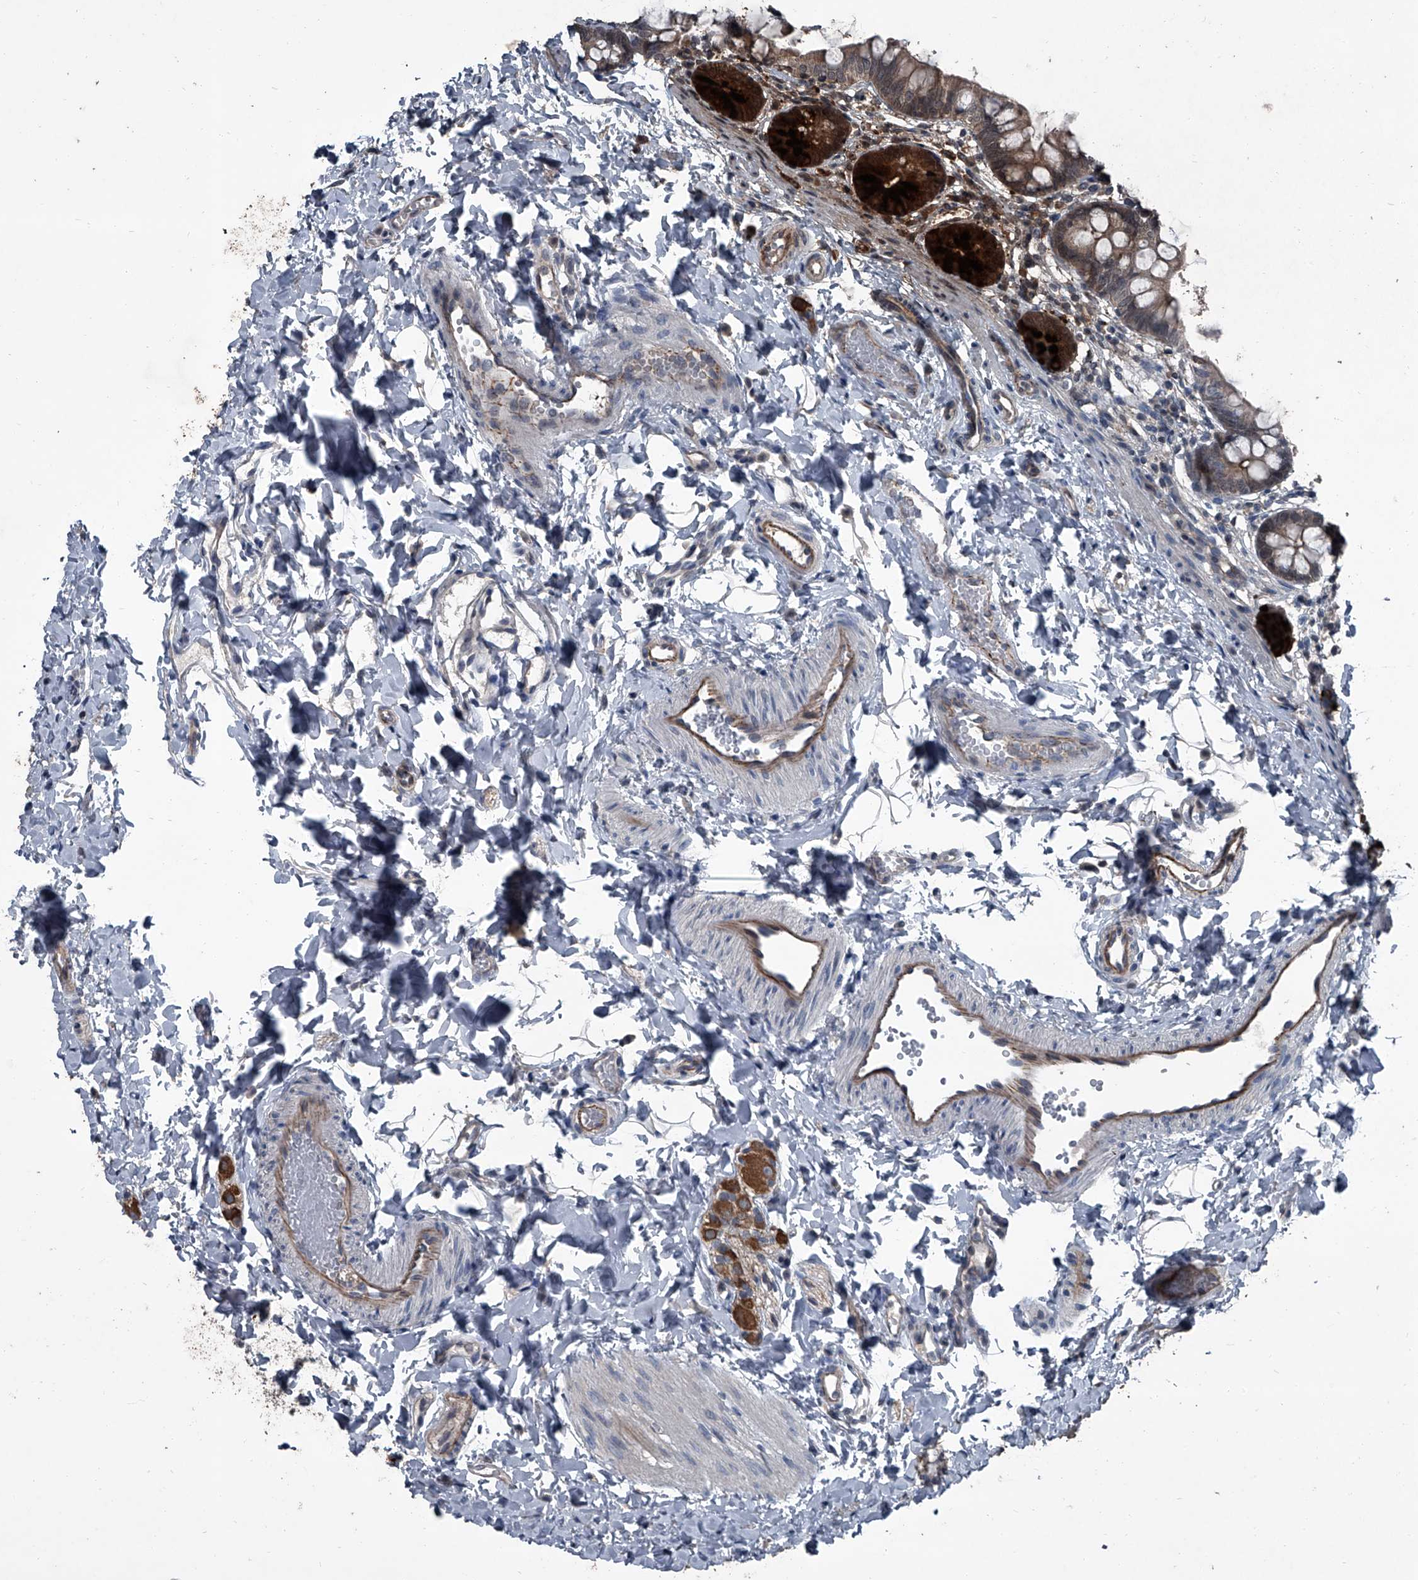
{"staining": {"intensity": "strong", "quantity": "<25%", "location": "cytoplasmic/membranous"}, "tissue": "small intestine", "cell_type": "Glandular cells", "image_type": "normal", "snomed": [{"axis": "morphology", "description": "Normal tissue, NOS"}, {"axis": "topography", "description": "Small intestine"}], "caption": "Immunohistochemical staining of benign small intestine reveals strong cytoplasmic/membranous protein positivity in approximately <25% of glandular cells. The staining was performed using DAB (3,3'-diaminobenzidine) to visualize the protein expression in brown, while the nuclei were stained in blue with hematoxylin (Magnification: 20x).", "gene": "OARD1", "patient": {"sex": "male", "age": 7}}